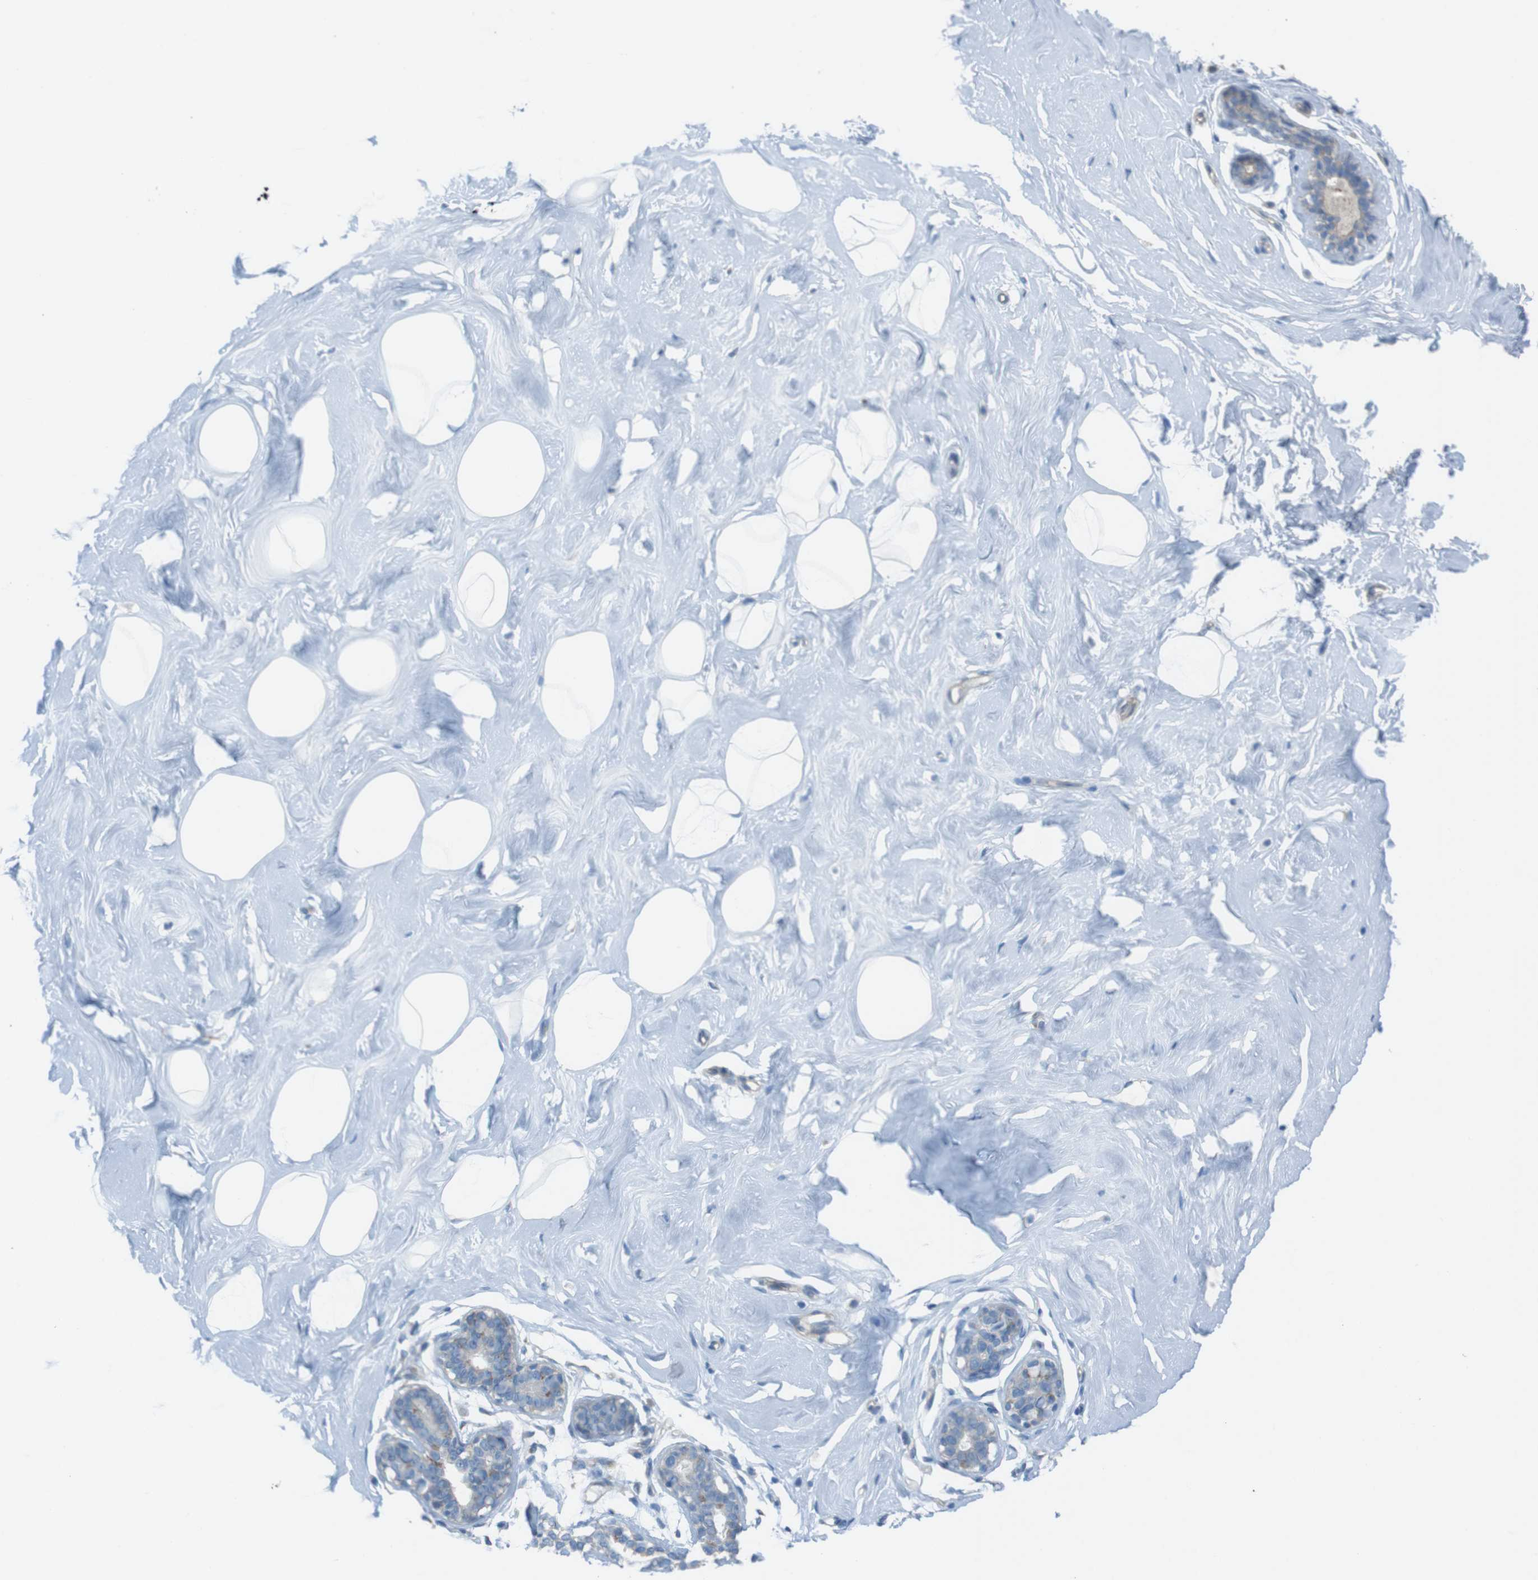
{"staining": {"intensity": "negative", "quantity": "none", "location": "none"}, "tissue": "breast", "cell_type": "Adipocytes", "image_type": "normal", "snomed": [{"axis": "morphology", "description": "Normal tissue, NOS"}, {"axis": "topography", "description": "Breast"}], "caption": "High power microscopy histopathology image of an immunohistochemistry (IHC) image of benign breast, revealing no significant positivity in adipocytes. Brightfield microscopy of immunohistochemistry (IHC) stained with DAB (brown) and hematoxylin (blue), captured at high magnification.", "gene": "TMEM41B", "patient": {"sex": "female", "age": 23}}